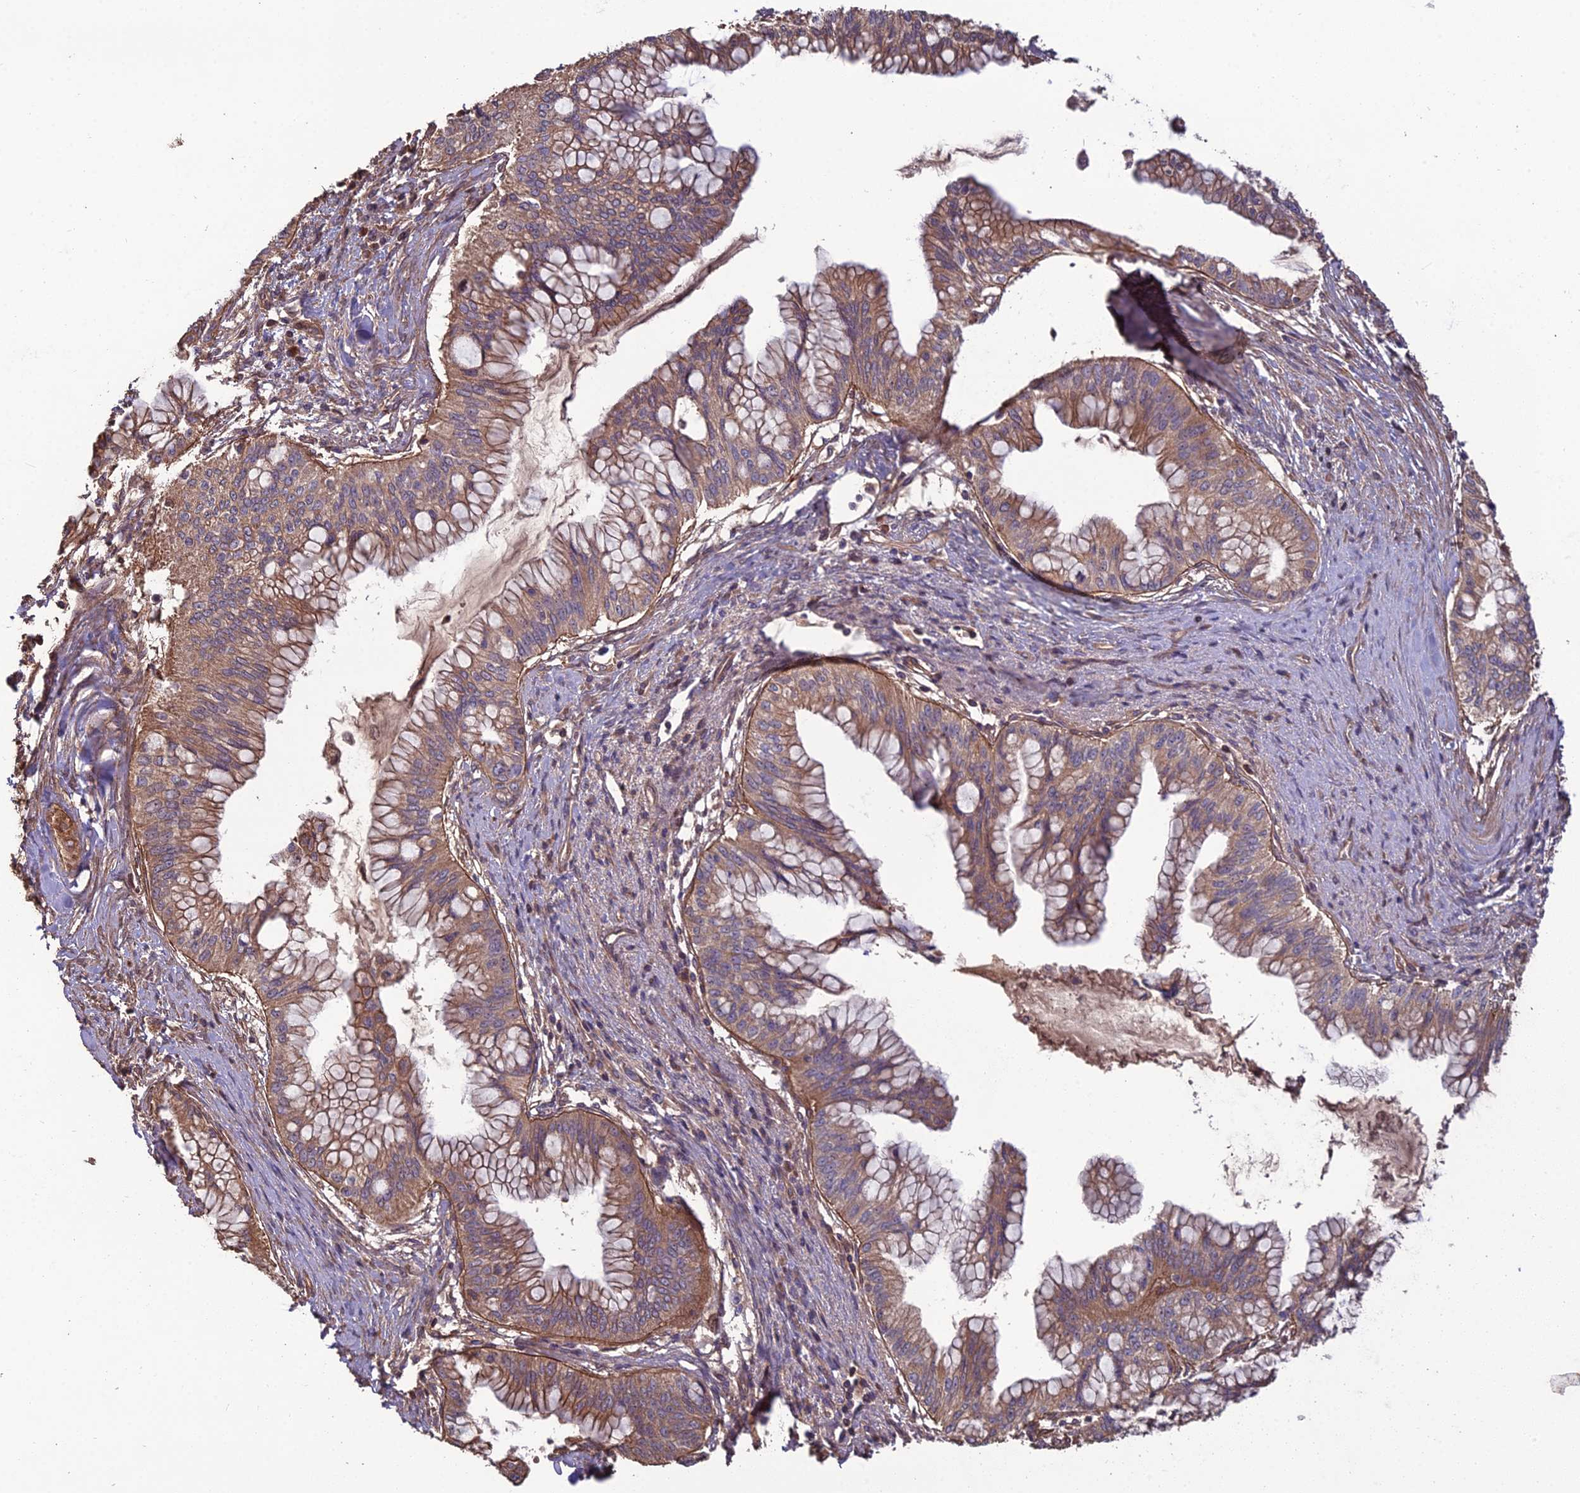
{"staining": {"intensity": "moderate", "quantity": ">75%", "location": "cytoplasmic/membranous"}, "tissue": "pancreatic cancer", "cell_type": "Tumor cells", "image_type": "cancer", "snomed": [{"axis": "morphology", "description": "Adenocarcinoma, NOS"}, {"axis": "topography", "description": "Pancreas"}], "caption": "This is an image of IHC staining of pancreatic cancer, which shows moderate positivity in the cytoplasmic/membranous of tumor cells.", "gene": "ATP6V0A2", "patient": {"sex": "male", "age": 46}}